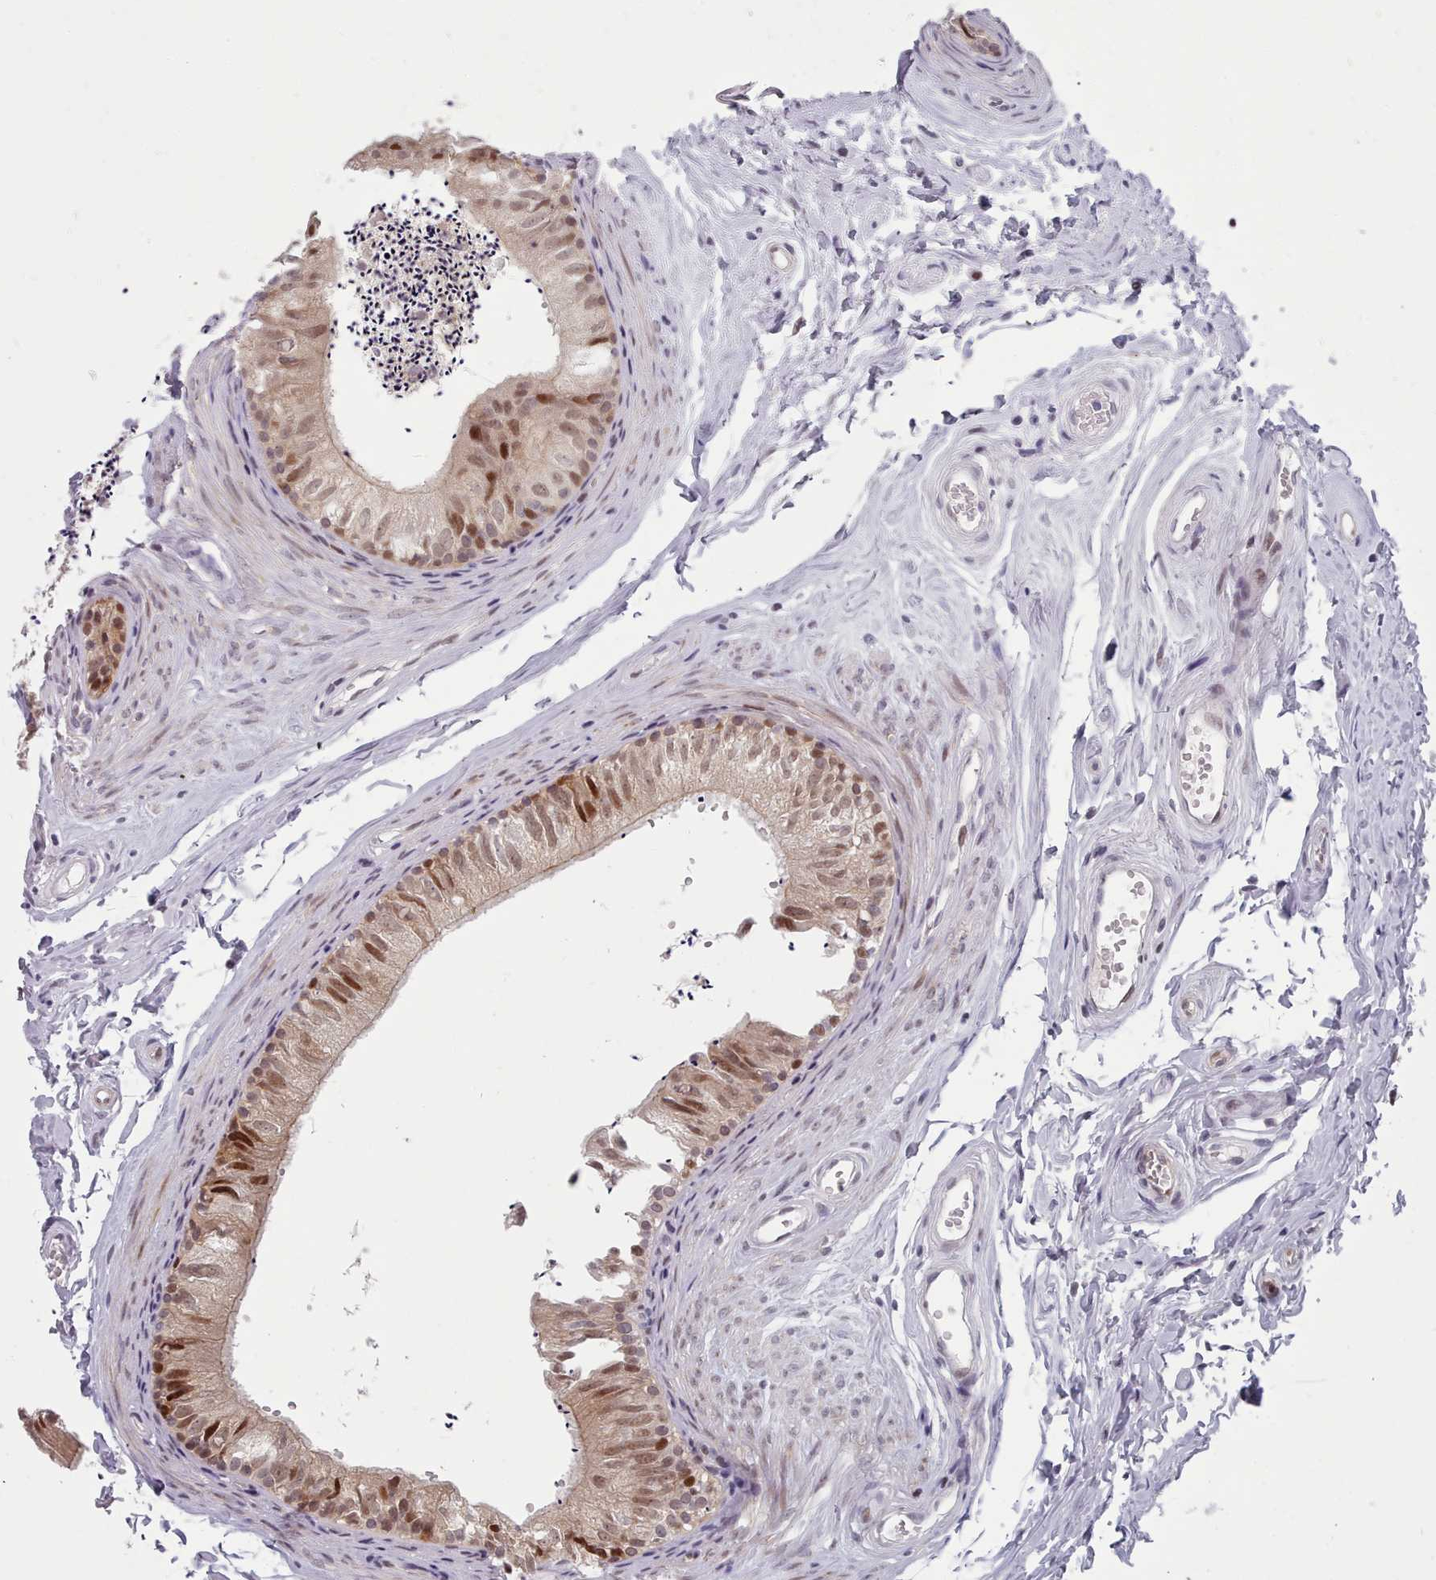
{"staining": {"intensity": "moderate", "quantity": ">75%", "location": "cytoplasmic/membranous,nuclear"}, "tissue": "epididymis", "cell_type": "Glandular cells", "image_type": "normal", "snomed": [{"axis": "morphology", "description": "Normal tissue, NOS"}, {"axis": "topography", "description": "Epididymis"}], "caption": "Protein staining of unremarkable epididymis demonstrates moderate cytoplasmic/membranous,nuclear positivity in about >75% of glandular cells.", "gene": "GINS1", "patient": {"sex": "male", "age": 56}}